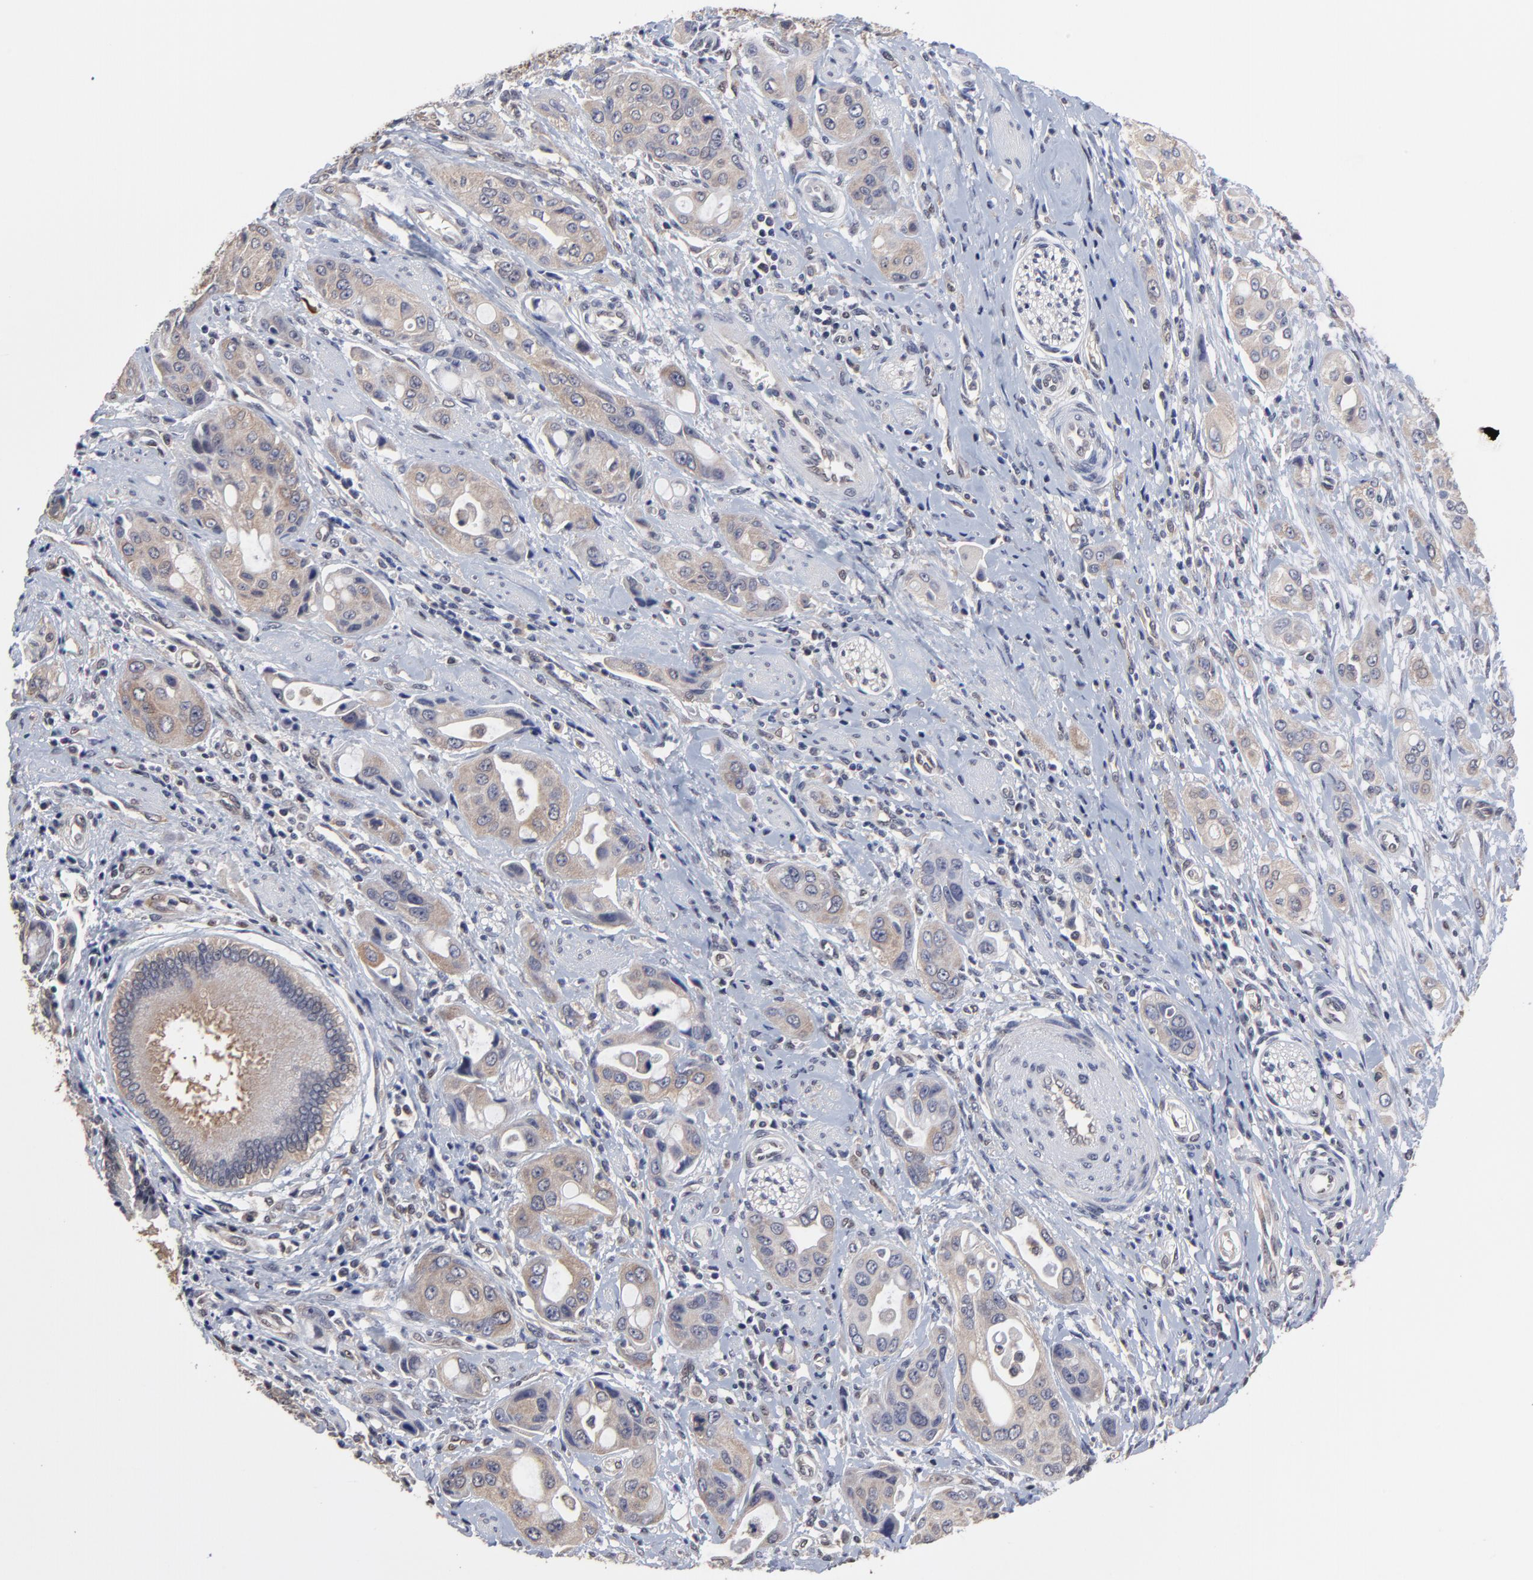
{"staining": {"intensity": "weak", "quantity": ">75%", "location": "cytoplasmic/membranous"}, "tissue": "pancreatic cancer", "cell_type": "Tumor cells", "image_type": "cancer", "snomed": [{"axis": "morphology", "description": "Adenocarcinoma, NOS"}, {"axis": "topography", "description": "Pancreas"}], "caption": "Brown immunohistochemical staining in human pancreatic adenocarcinoma reveals weak cytoplasmic/membranous staining in approximately >75% of tumor cells.", "gene": "CCT2", "patient": {"sex": "female", "age": 60}}